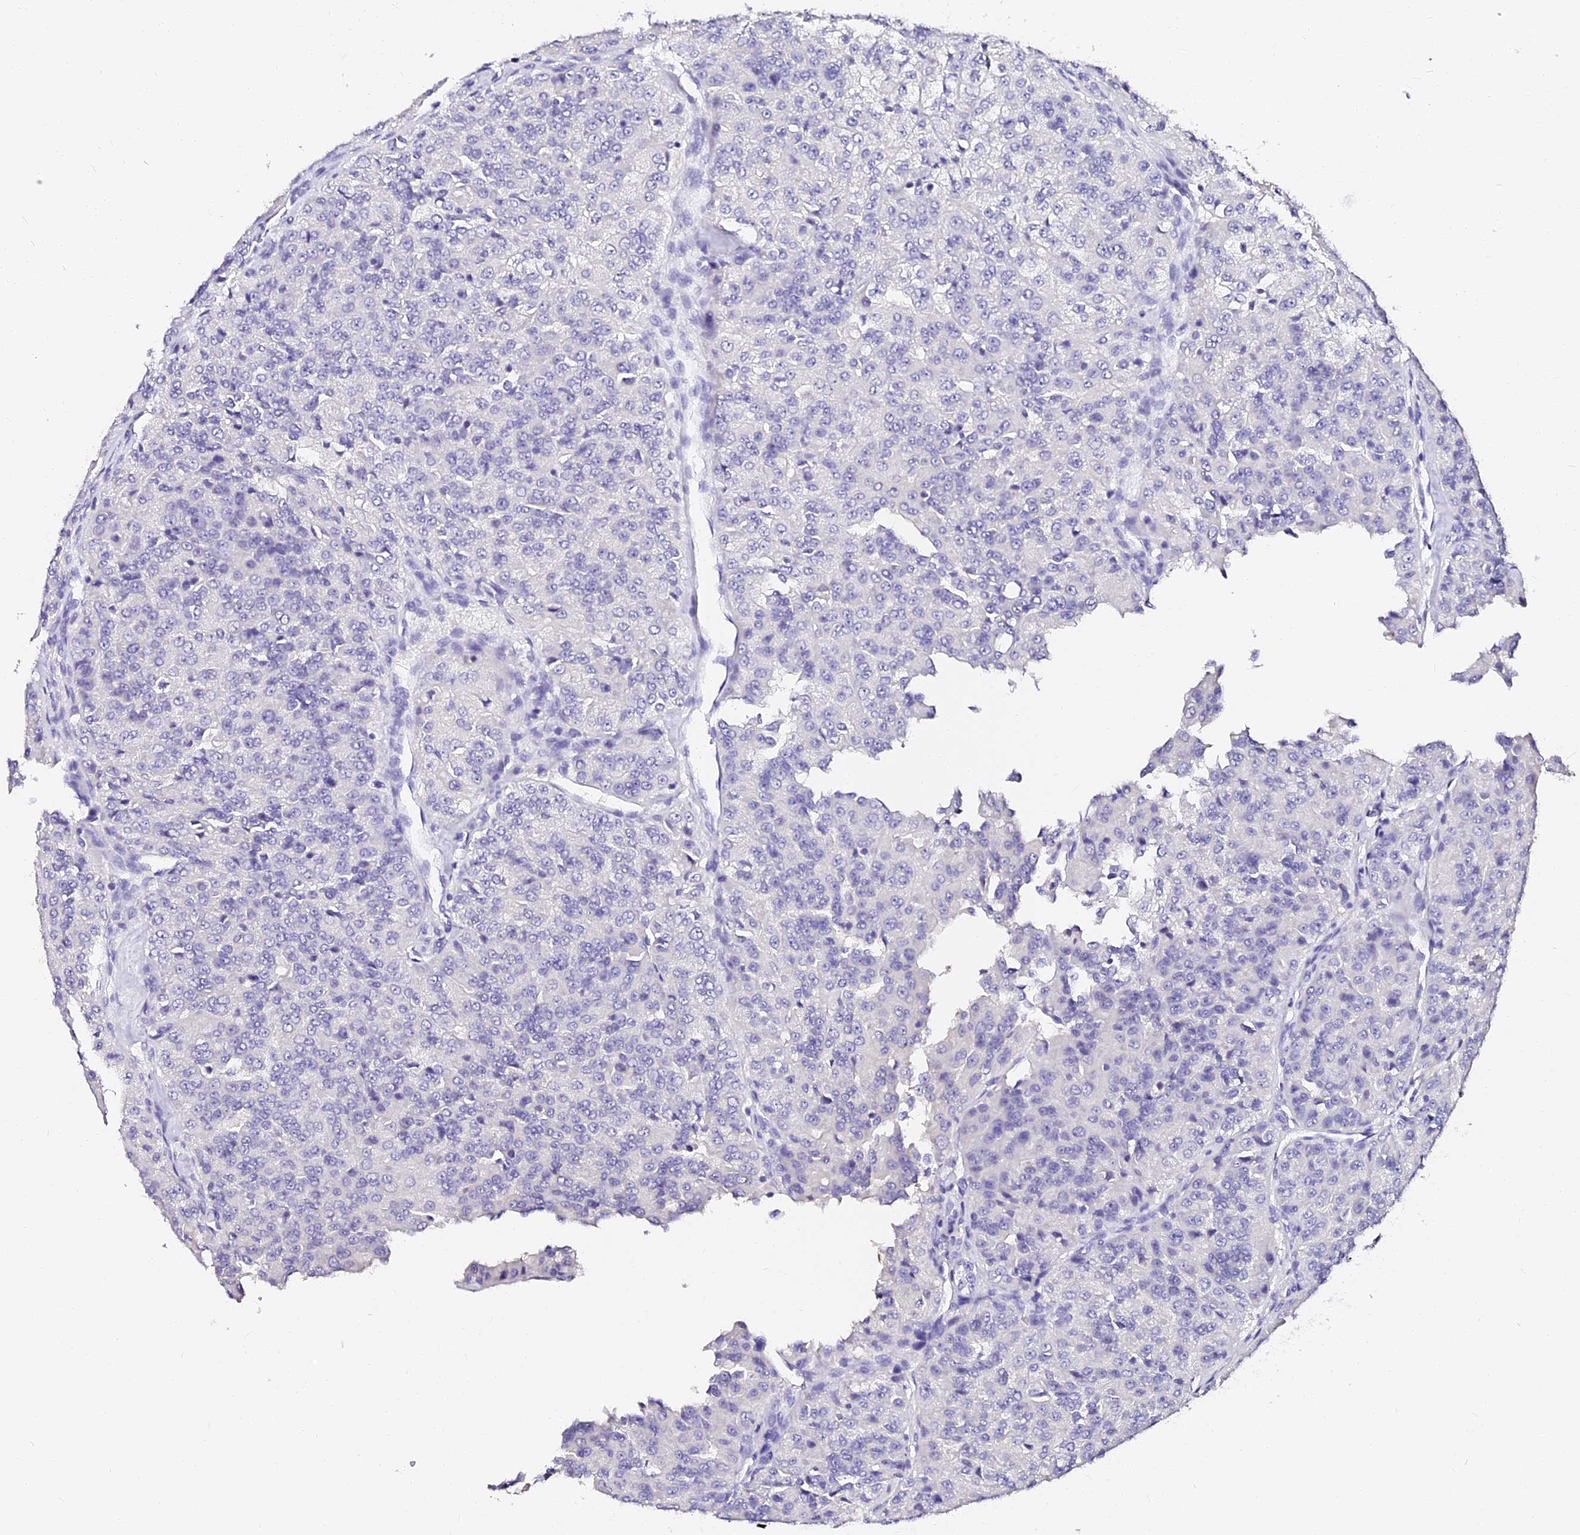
{"staining": {"intensity": "negative", "quantity": "none", "location": "none"}, "tissue": "renal cancer", "cell_type": "Tumor cells", "image_type": "cancer", "snomed": [{"axis": "morphology", "description": "Adenocarcinoma, NOS"}, {"axis": "topography", "description": "Kidney"}], "caption": "IHC micrograph of neoplastic tissue: human renal cancer stained with DAB (3,3'-diaminobenzidine) demonstrates no significant protein positivity in tumor cells.", "gene": "VPS33B", "patient": {"sex": "female", "age": 63}}